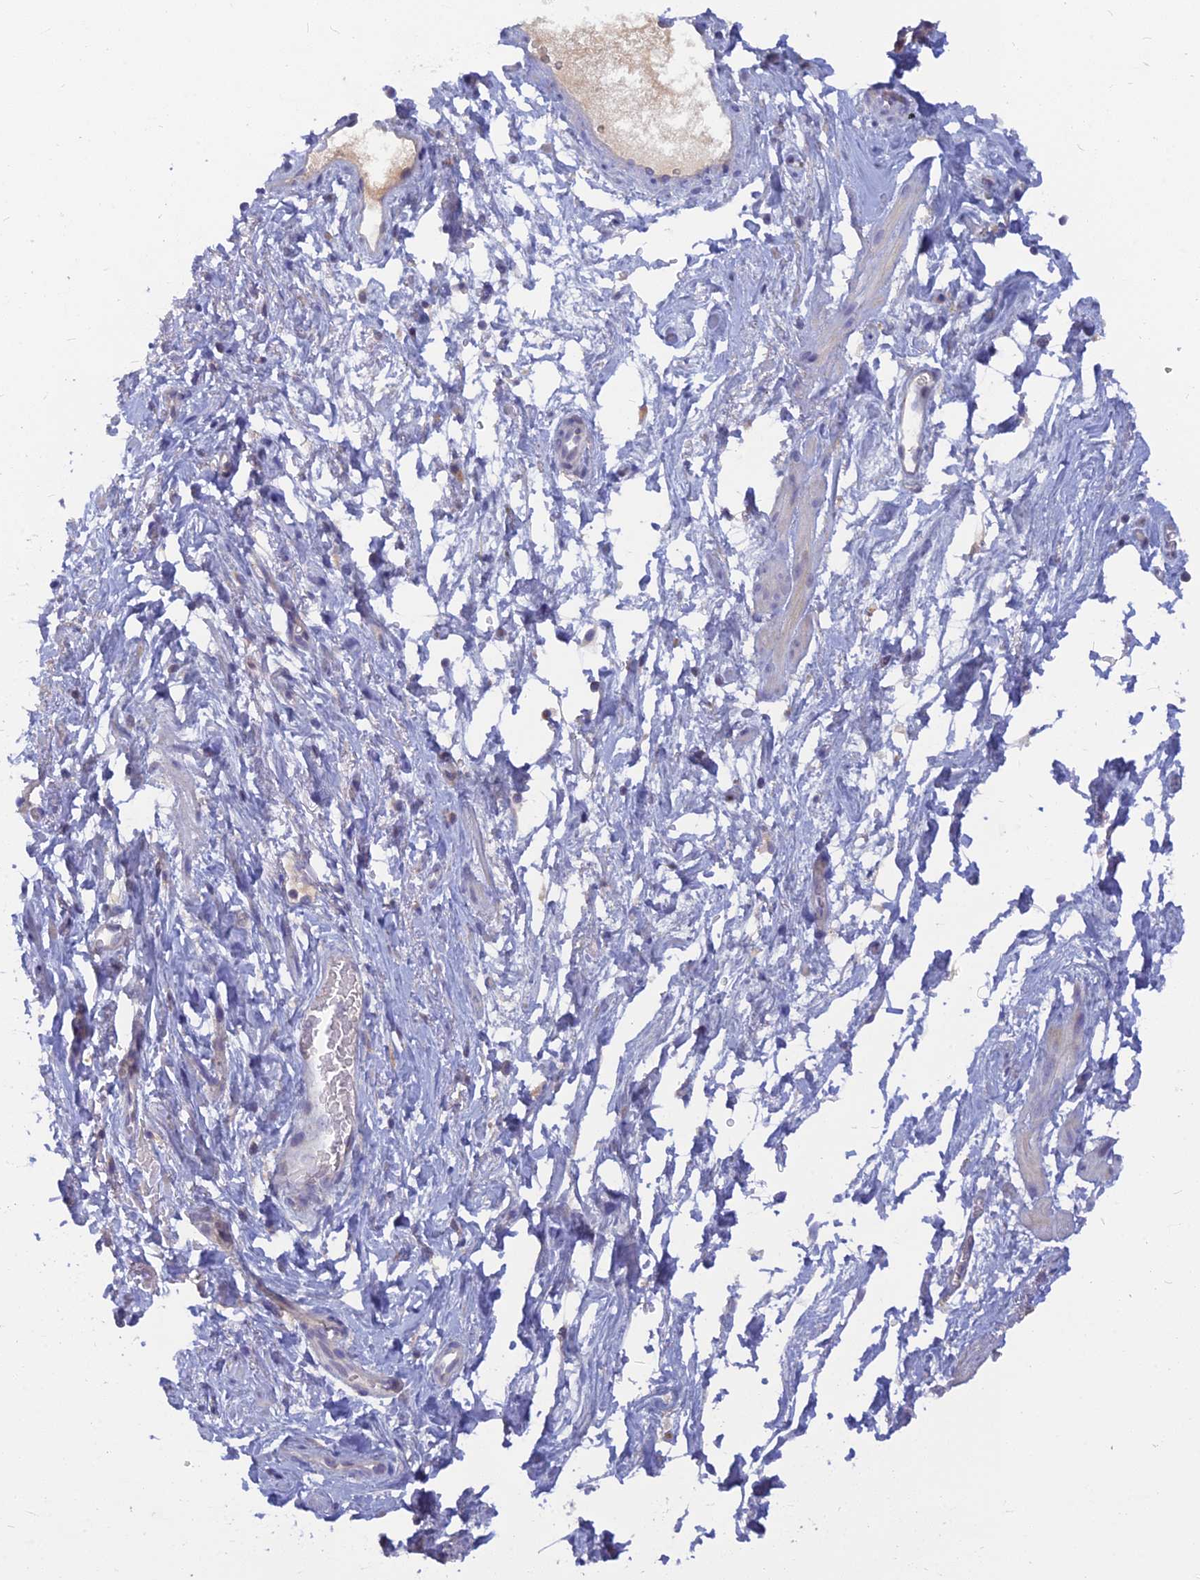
{"staining": {"intensity": "negative", "quantity": "none", "location": "none"}, "tissue": "smooth muscle", "cell_type": "Smooth muscle cells", "image_type": "normal", "snomed": [{"axis": "morphology", "description": "Normal tissue, NOS"}, {"axis": "topography", "description": "Smooth muscle"}, {"axis": "topography", "description": "Peripheral nerve tissue"}], "caption": "A histopathology image of human smooth muscle is negative for staining in smooth muscle cells. (Brightfield microscopy of DAB (3,3'-diaminobenzidine) immunohistochemistry at high magnification).", "gene": "CACNA1B", "patient": {"sex": "male", "age": 69}}